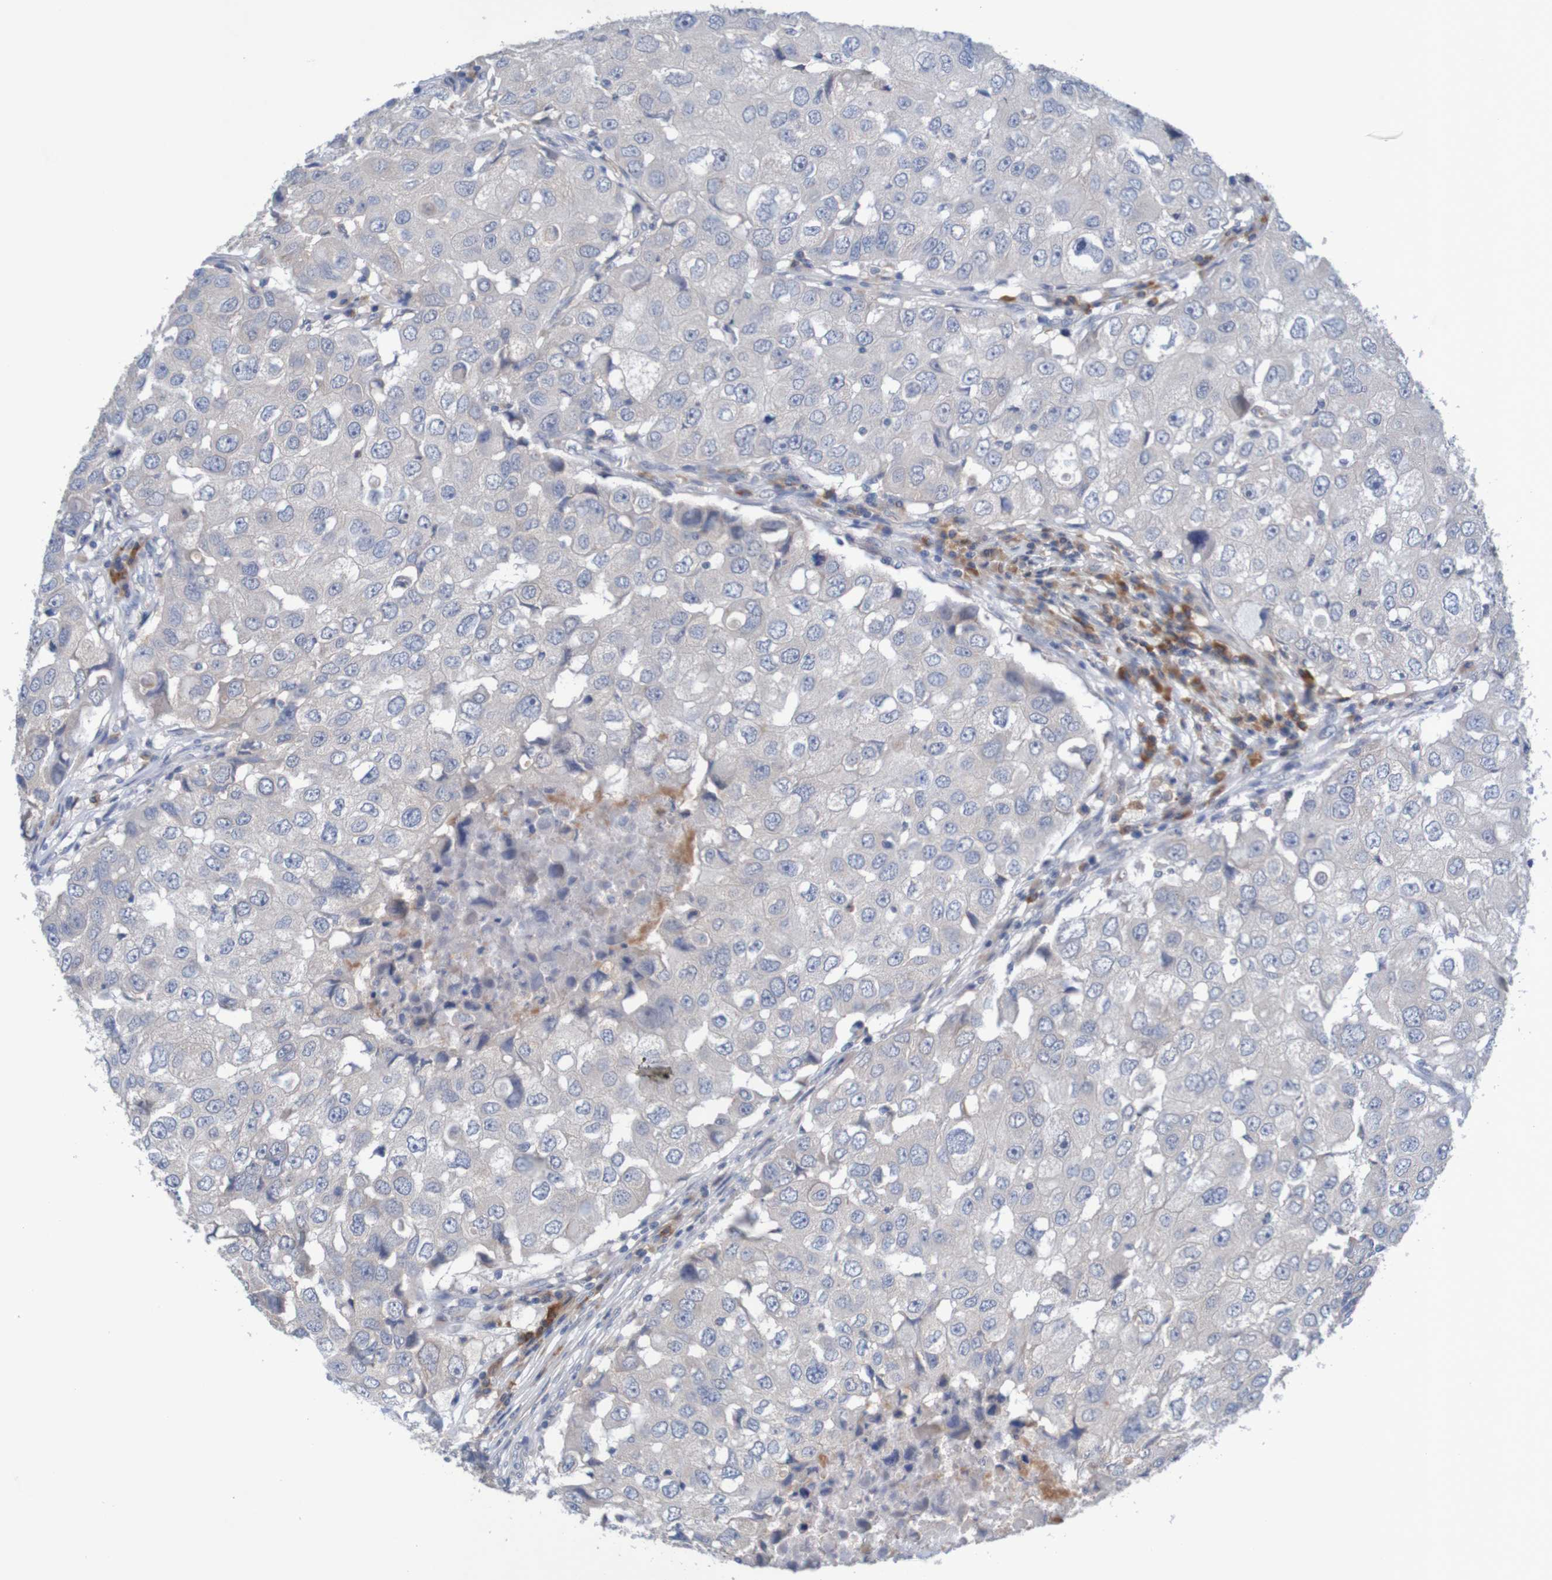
{"staining": {"intensity": "negative", "quantity": "none", "location": "none"}, "tissue": "breast cancer", "cell_type": "Tumor cells", "image_type": "cancer", "snomed": [{"axis": "morphology", "description": "Duct carcinoma"}, {"axis": "topography", "description": "Breast"}], "caption": "Tumor cells are negative for protein expression in human breast cancer (intraductal carcinoma).", "gene": "LTA", "patient": {"sex": "female", "age": 27}}